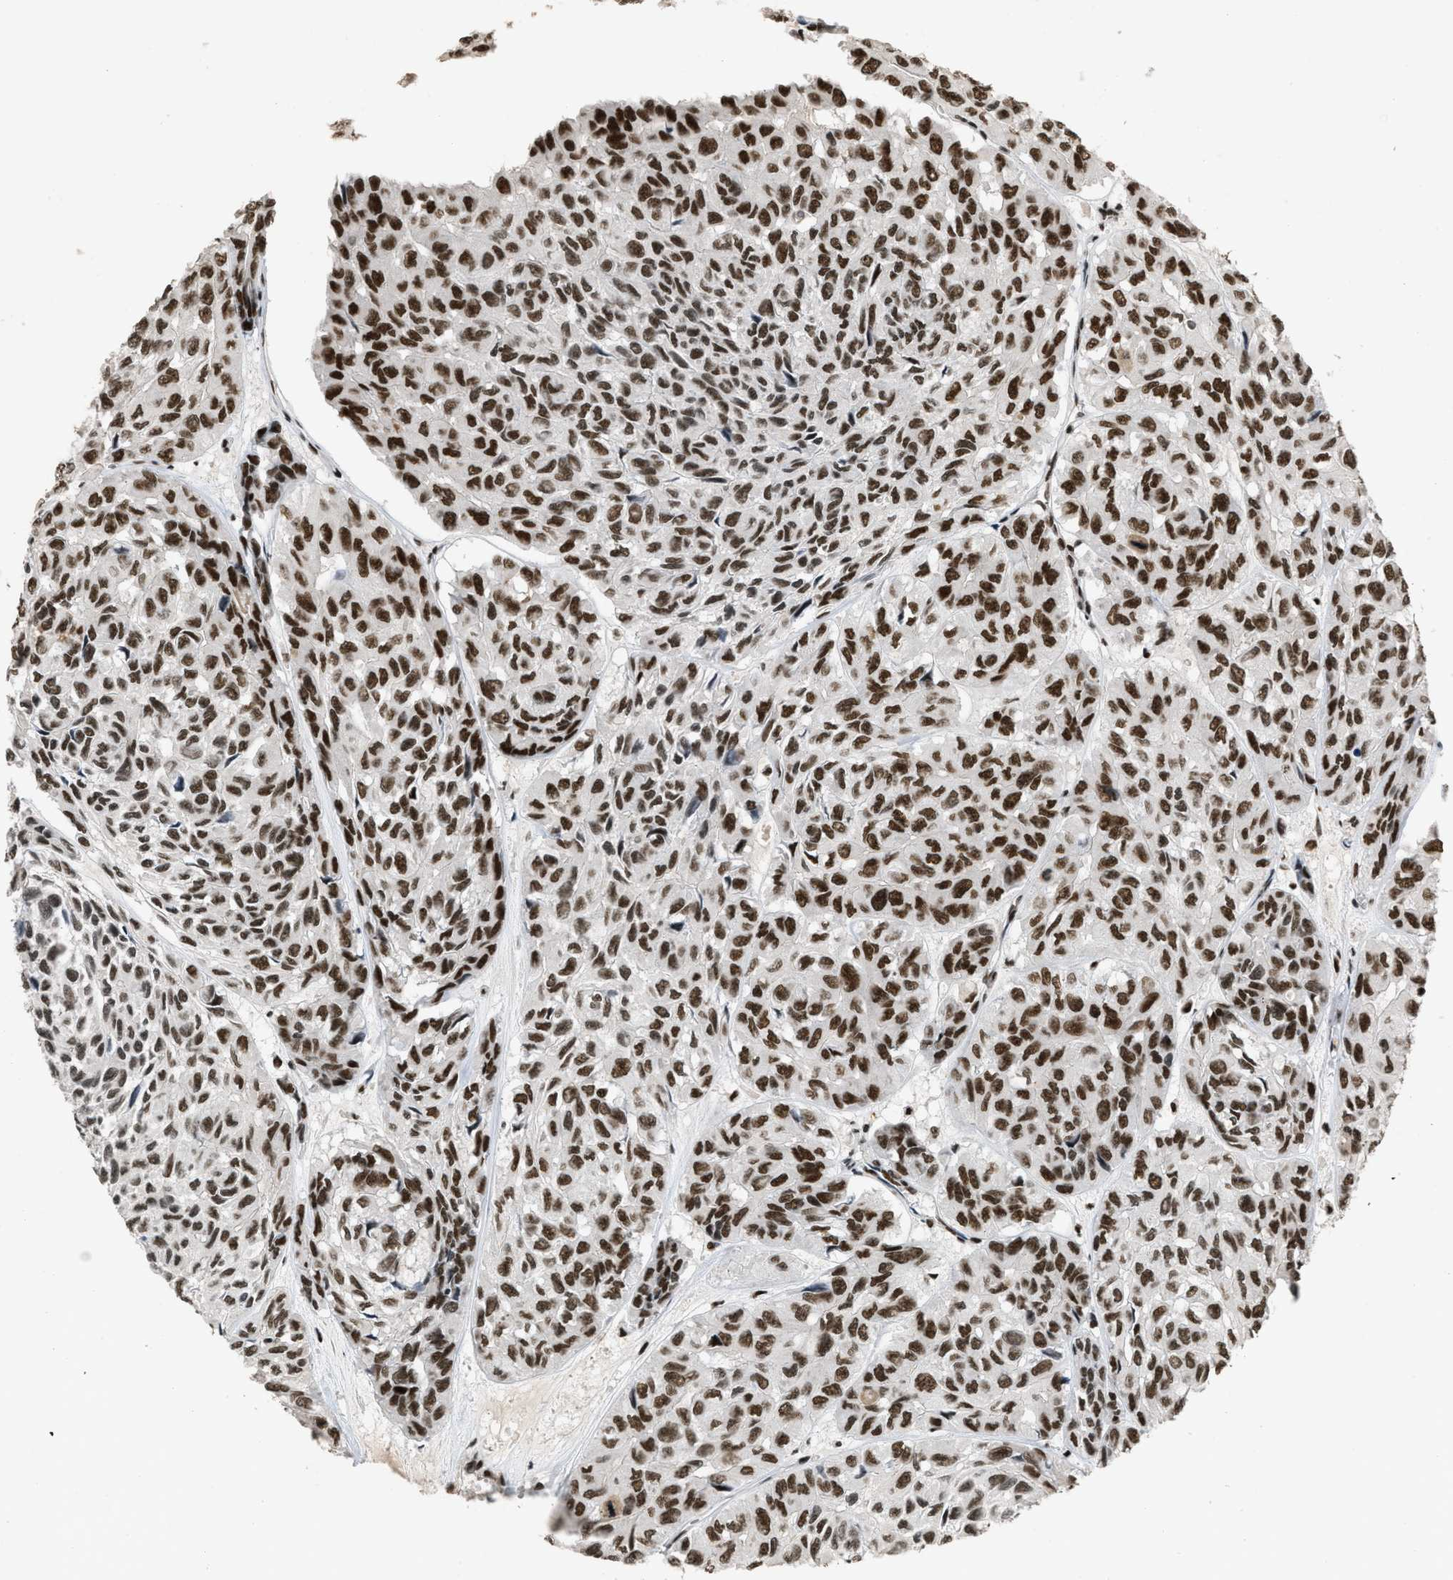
{"staining": {"intensity": "strong", "quantity": ">75%", "location": "nuclear"}, "tissue": "head and neck cancer", "cell_type": "Tumor cells", "image_type": "cancer", "snomed": [{"axis": "morphology", "description": "Adenocarcinoma, NOS"}, {"axis": "topography", "description": "Salivary gland, NOS"}, {"axis": "topography", "description": "Head-Neck"}], "caption": "This is a histology image of immunohistochemistry staining of adenocarcinoma (head and neck), which shows strong expression in the nuclear of tumor cells.", "gene": "SMARCB1", "patient": {"sex": "female", "age": 76}}